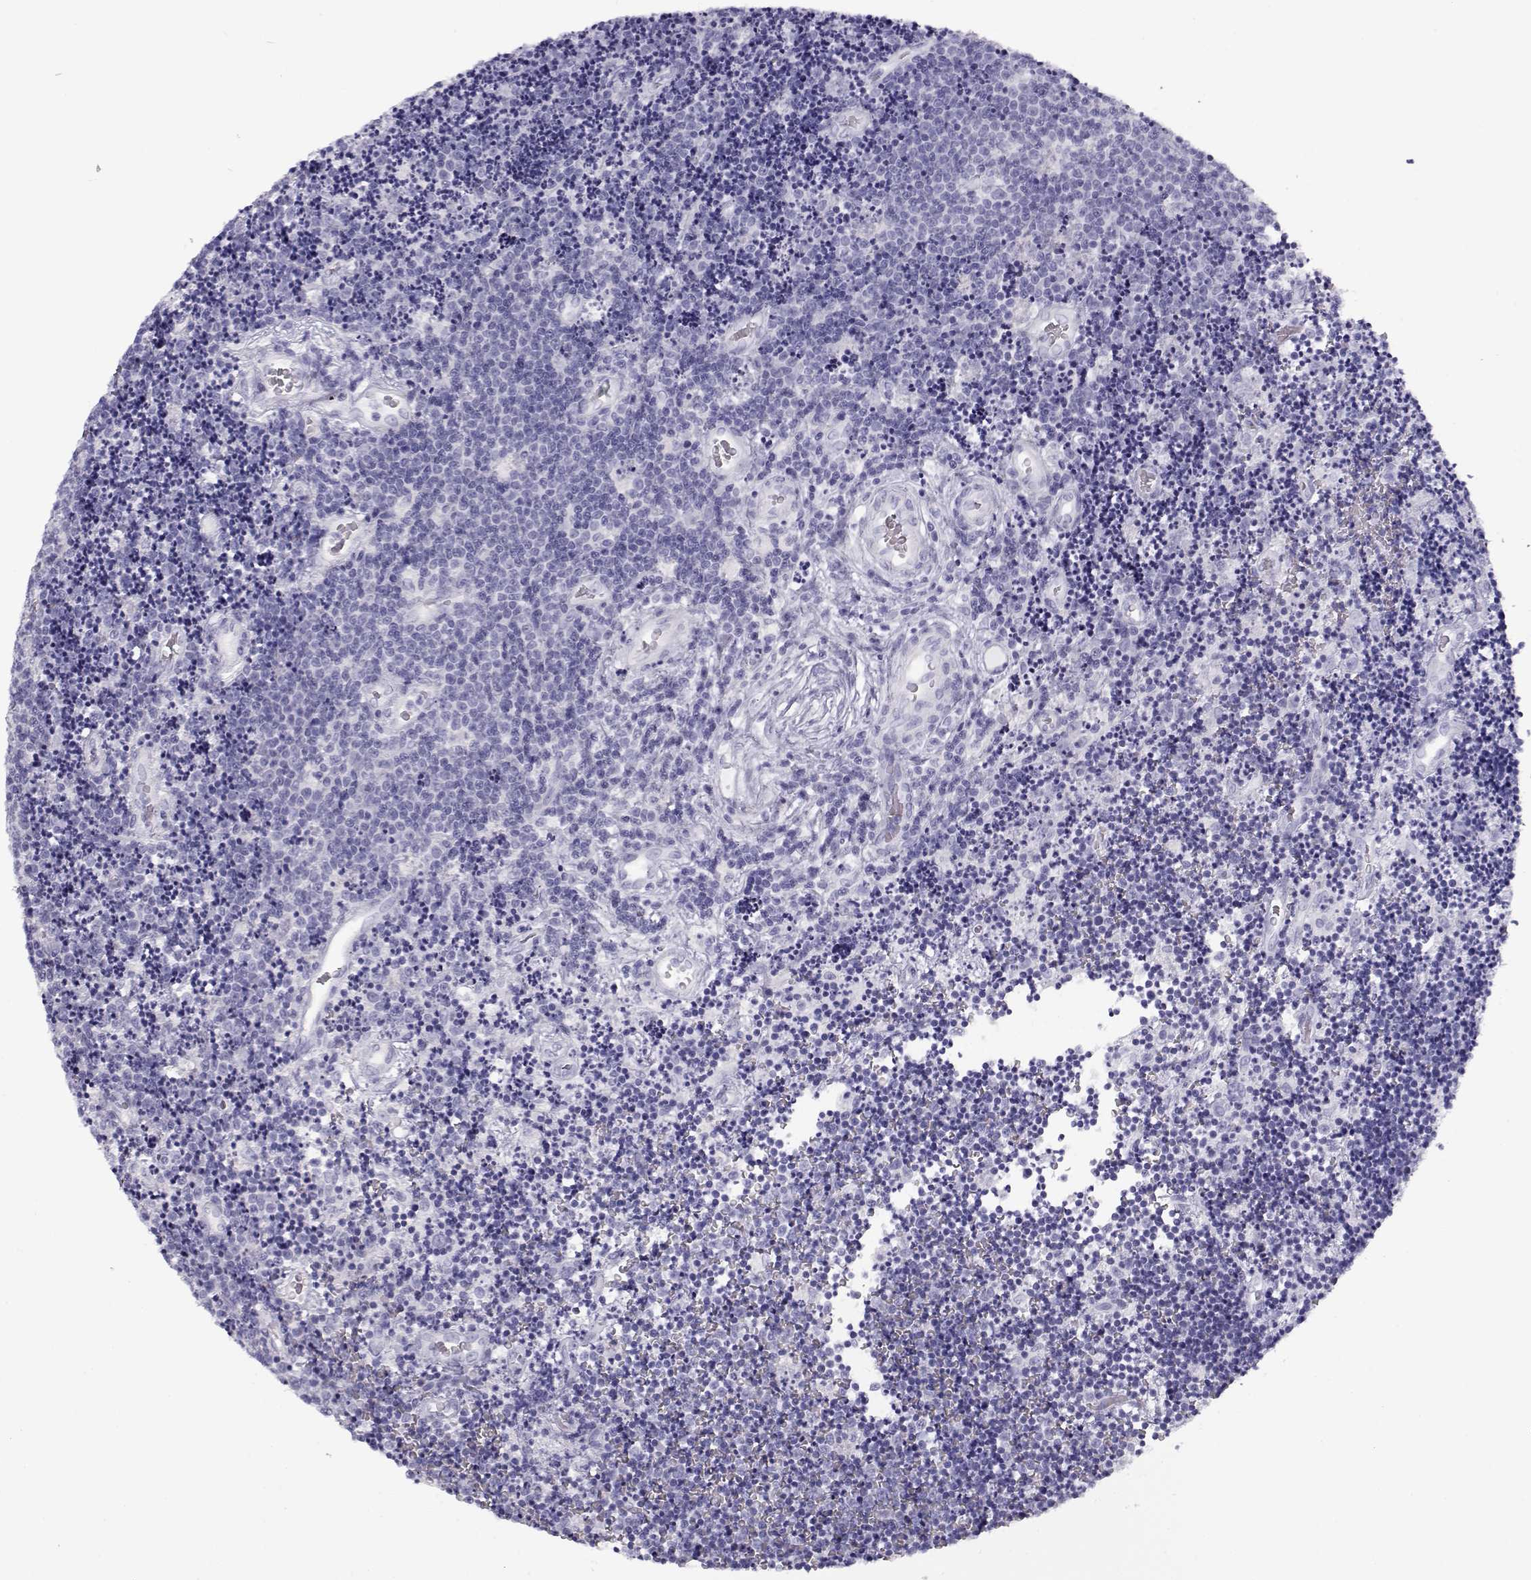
{"staining": {"intensity": "negative", "quantity": "none", "location": "none"}, "tissue": "lymphoma", "cell_type": "Tumor cells", "image_type": "cancer", "snomed": [{"axis": "morphology", "description": "Malignant lymphoma, non-Hodgkin's type, Low grade"}, {"axis": "topography", "description": "Brain"}], "caption": "The IHC micrograph has no significant positivity in tumor cells of malignant lymphoma, non-Hodgkin's type (low-grade) tissue. (DAB IHC with hematoxylin counter stain).", "gene": "TKTL1", "patient": {"sex": "female", "age": 66}}